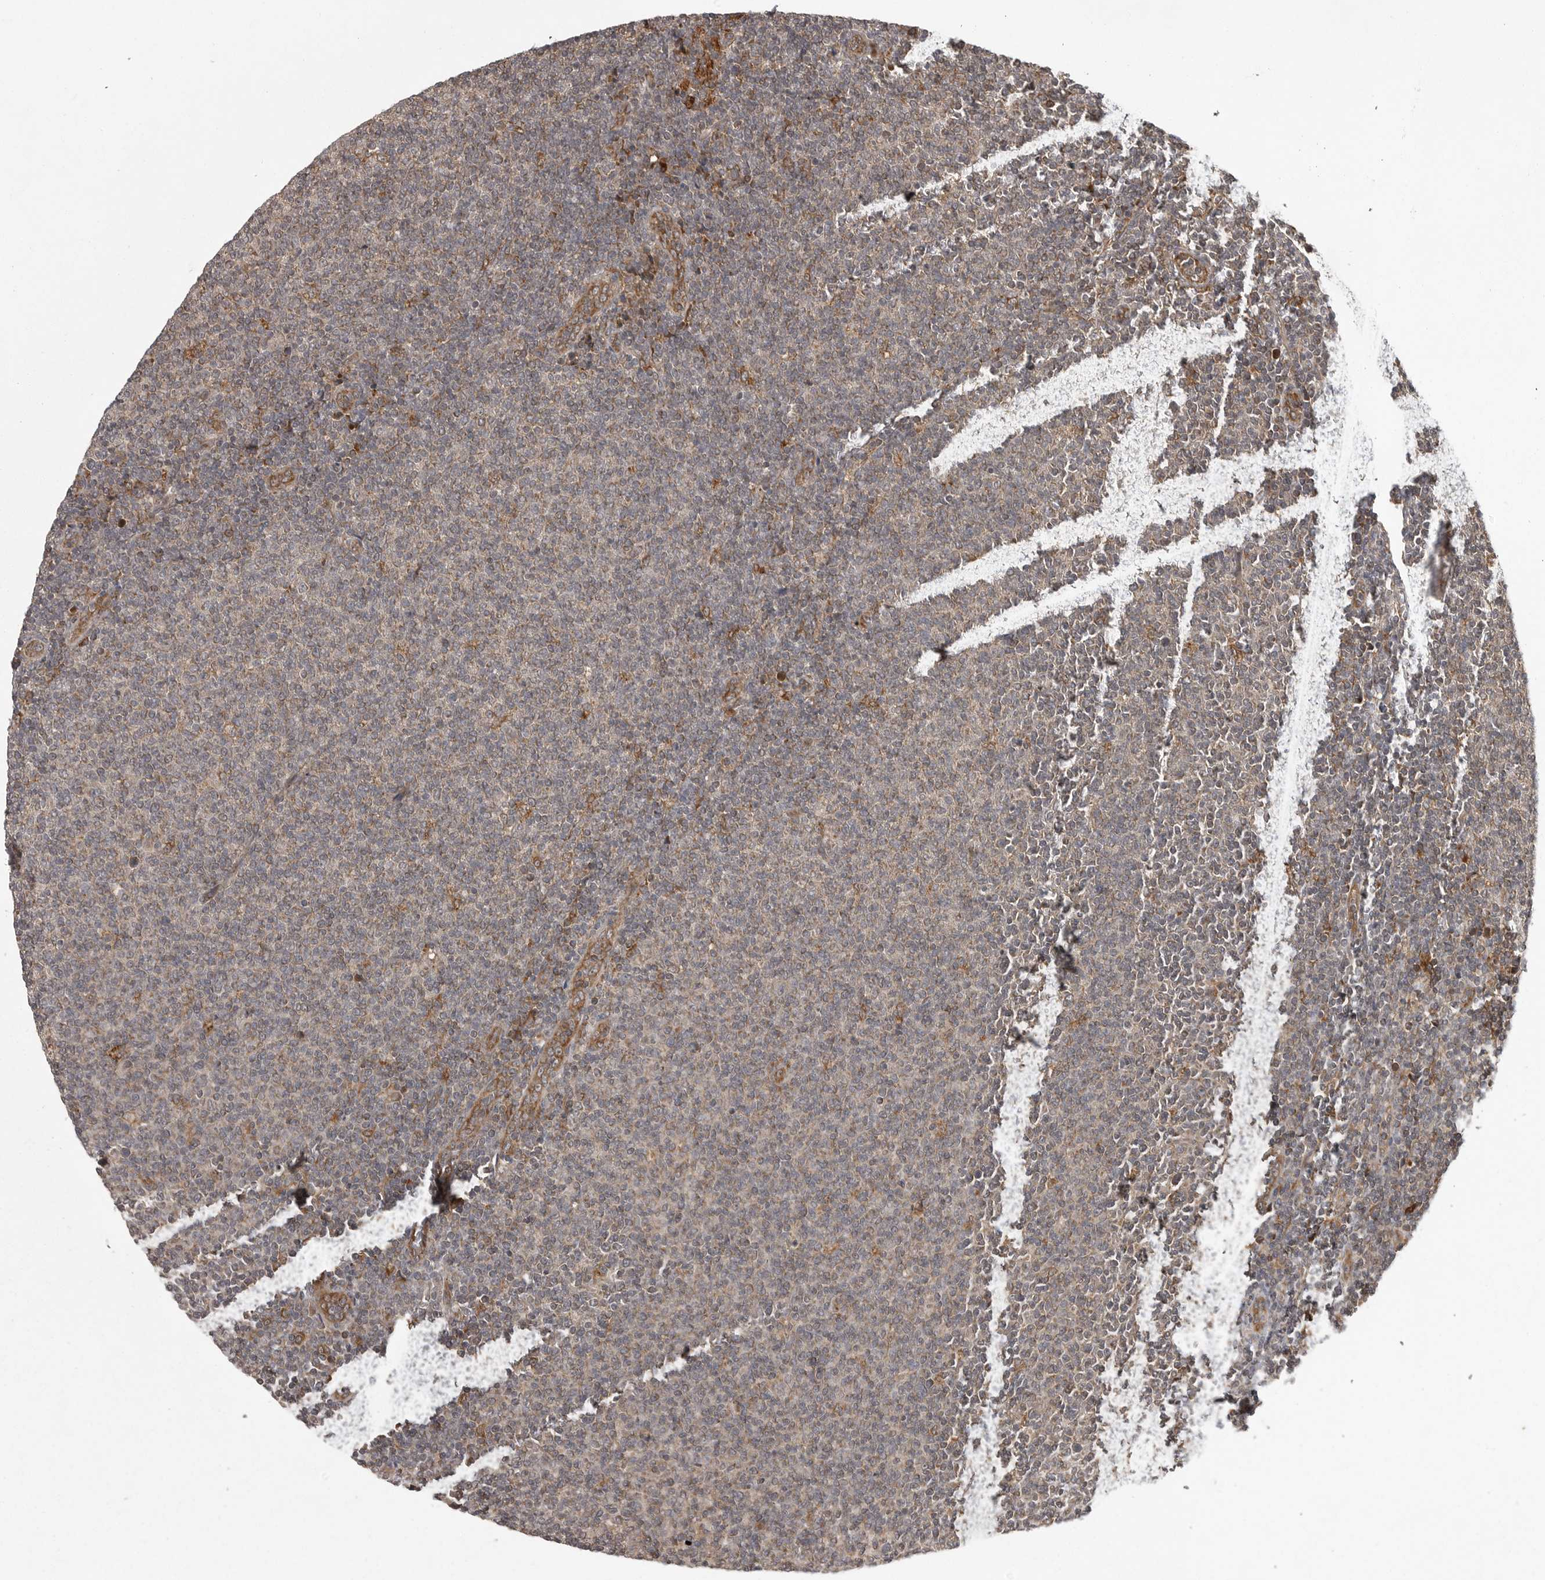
{"staining": {"intensity": "weak", "quantity": "<25%", "location": "cytoplasmic/membranous"}, "tissue": "lymphoma", "cell_type": "Tumor cells", "image_type": "cancer", "snomed": [{"axis": "morphology", "description": "Malignant lymphoma, non-Hodgkin's type, Low grade"}, {"axis": "topography", "description": "Lymph node"}], "caption": "This is an IHC micrograph of human lymphoma. There is no expression in tumor cells.", "gene": "GPR31", "patient": {"sex": "male", "age": 66}}